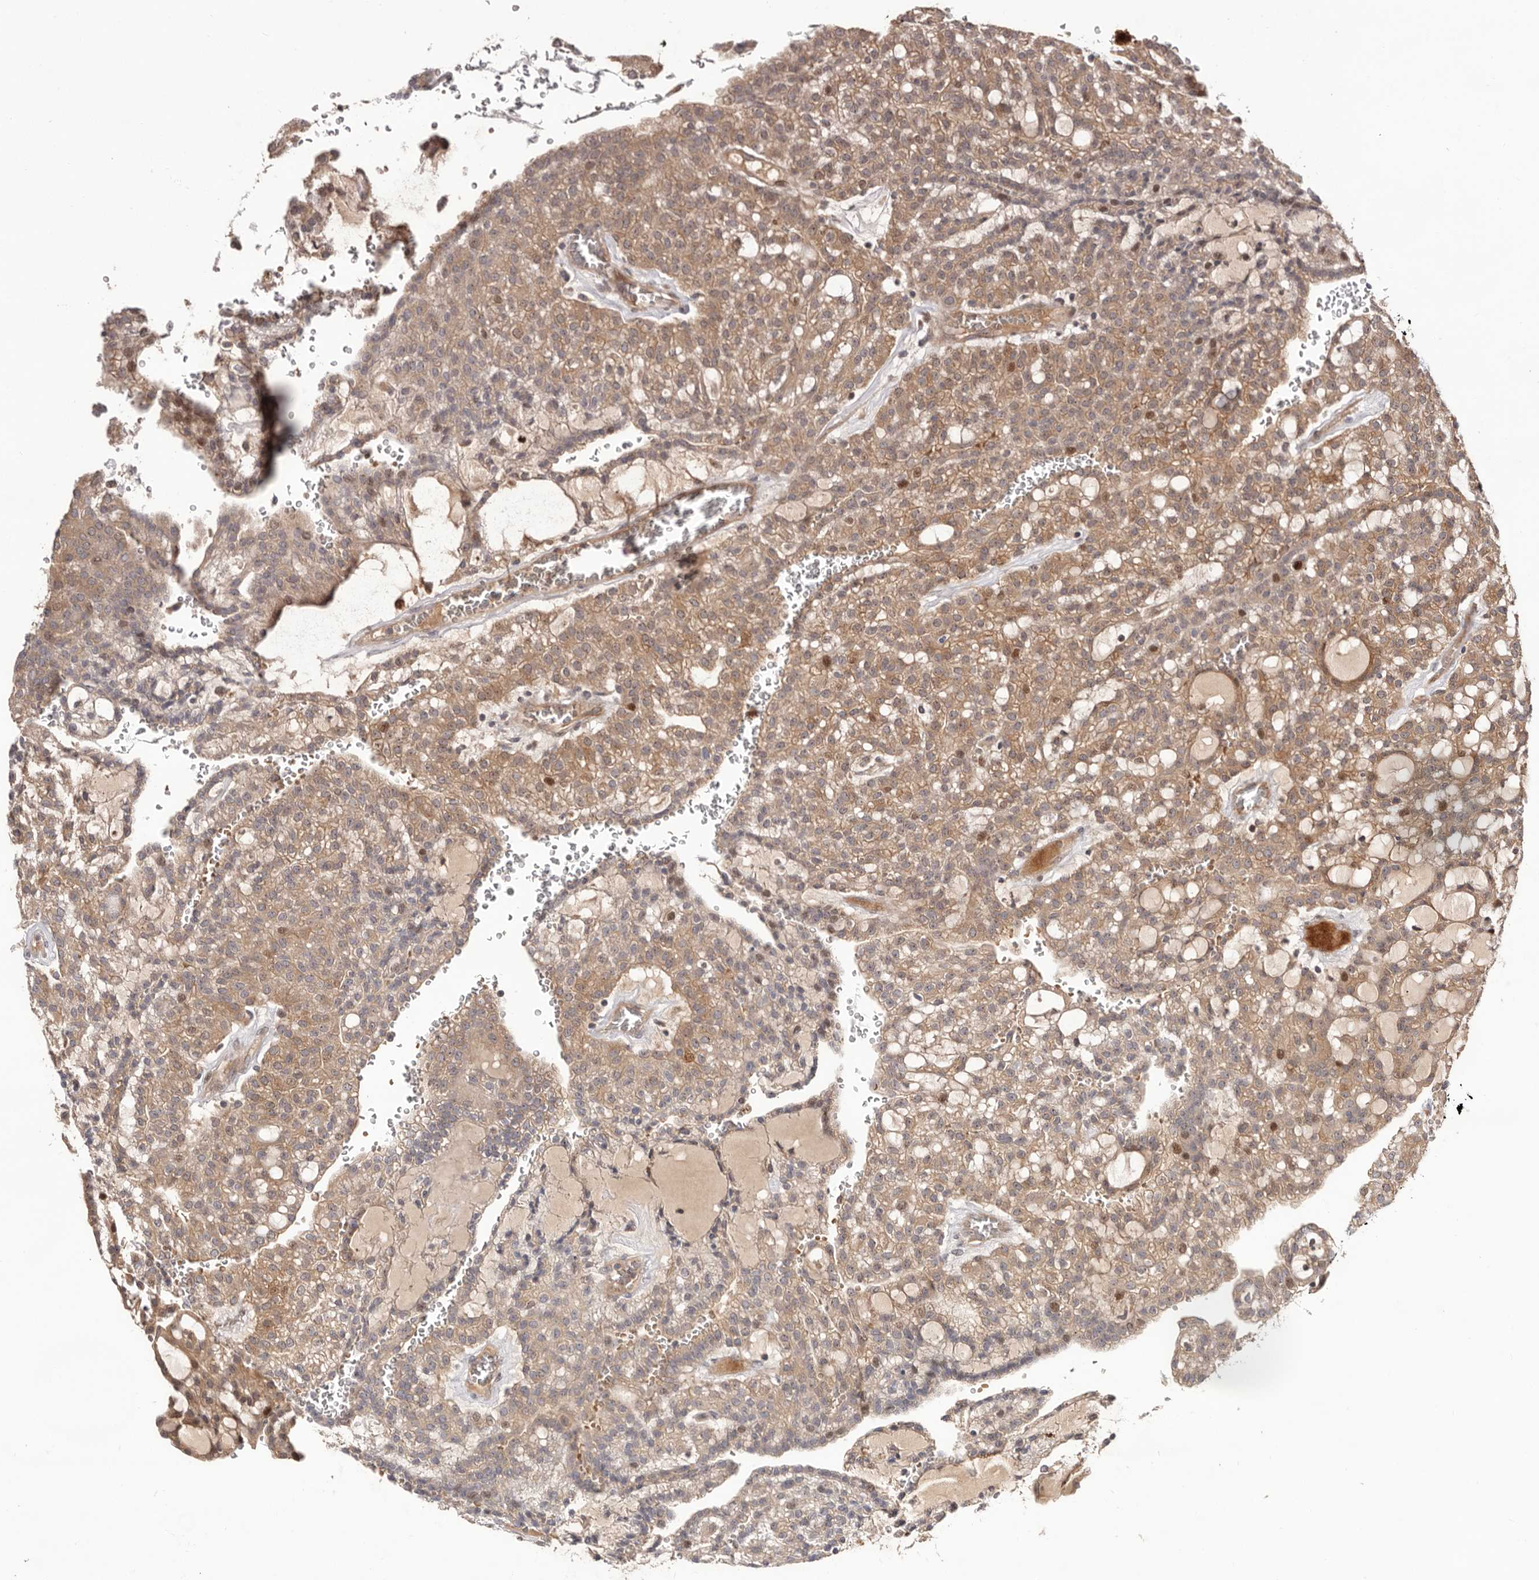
{"staining": {"intensity": "moderate", "quantity": ">75%", "location": "cytoplasmic/membranous,nuclear"}, "tissue": "renal cancer", "cell_type": "Tumor cells", "image_type": "cancer", "snomed": [{"axis": "morphology", "description": "Adenocarcinoma, NOS"}, {"axis": "topography", "description": "Kidney"}], "caption": "There is medium levels of moderate cytoplasmic/membranous and nuclear expression in tumor cells of renal adenocarcinoma, as demonstrated by immunohistochemical staining (brown color).", "gene": "DOP1A", "patient": {"sex": "male", "age": 63}}